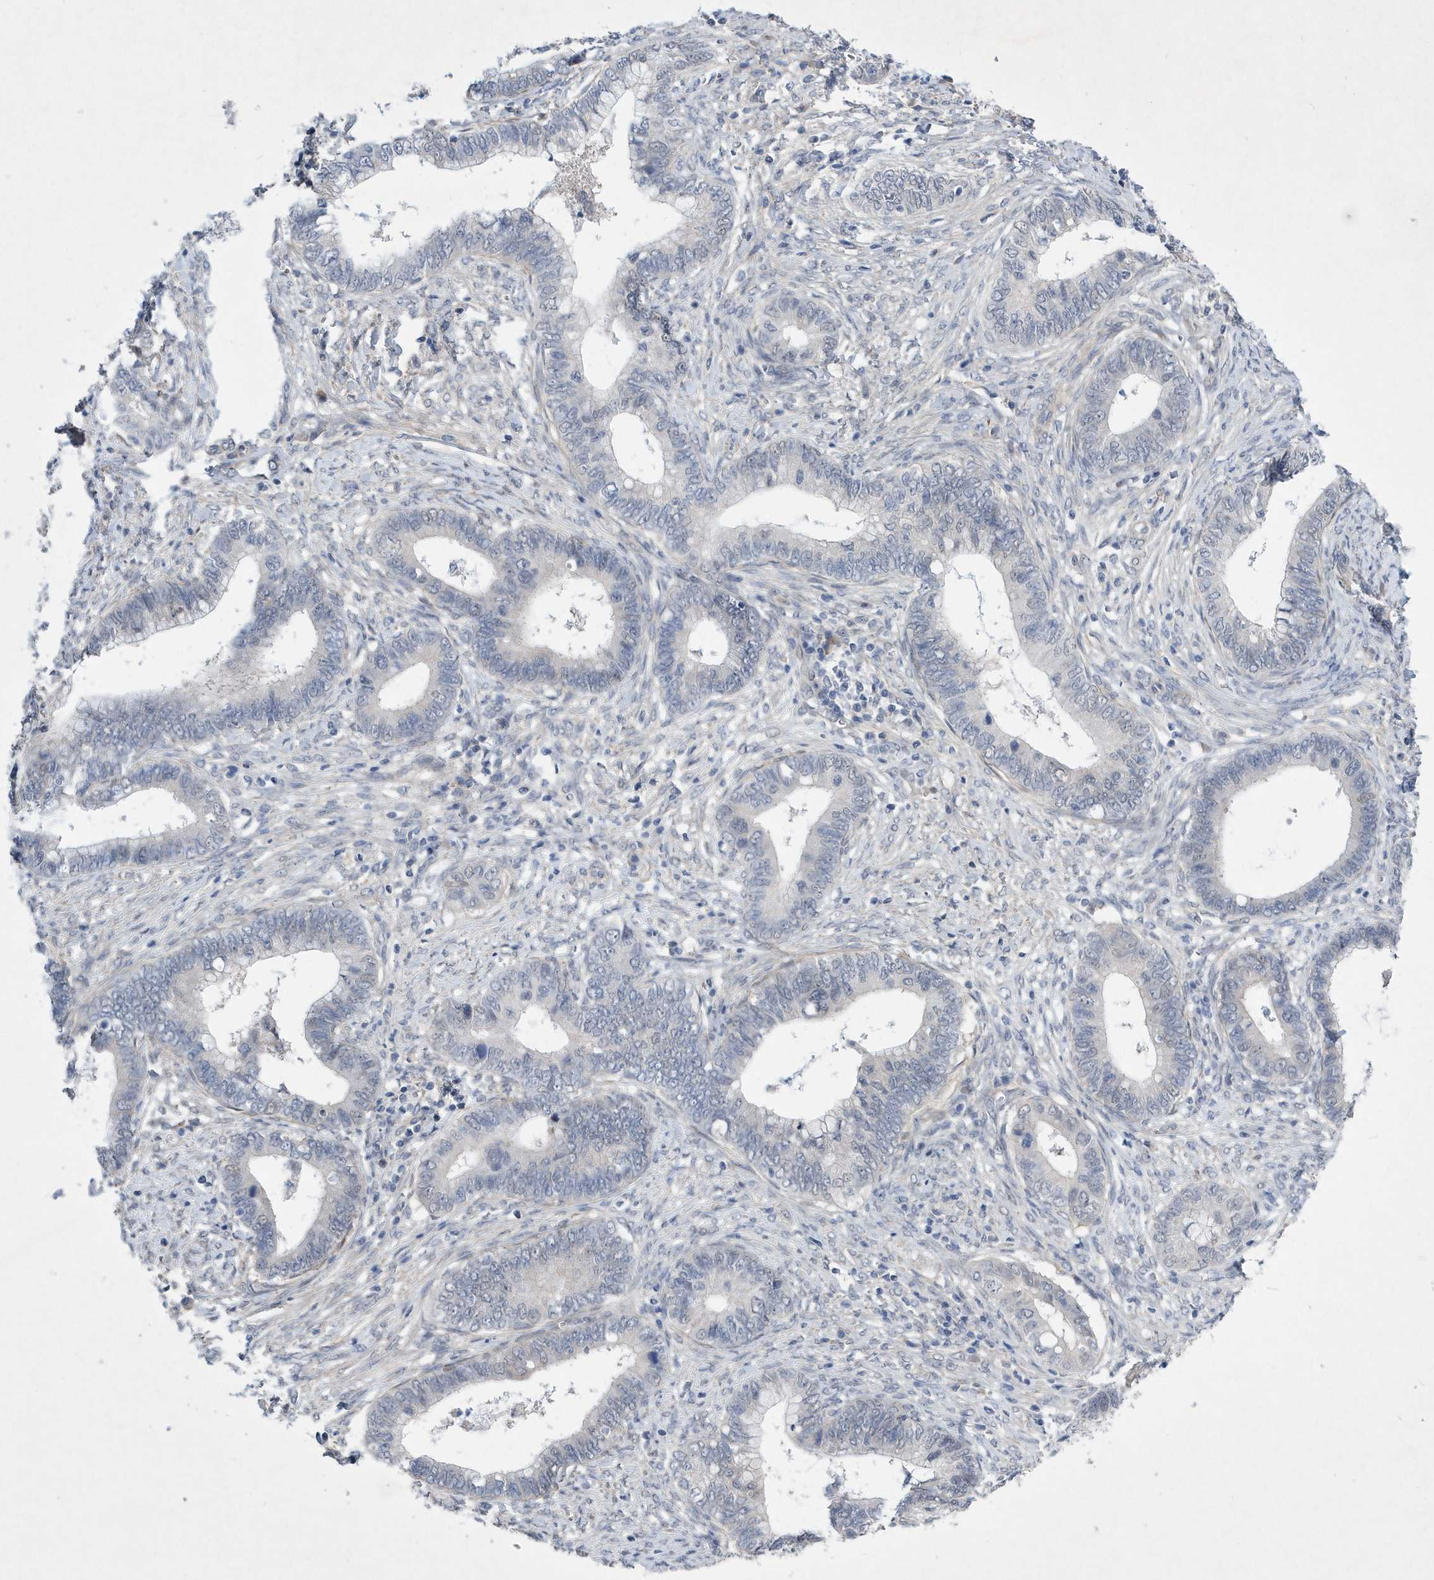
{"staining": {"intensity": "negative", "quantity": "none", "location": "none"}, "tissue": "cervical cancer", "cell_type": "Tumor cells", "image_type": "cancer", "snomed": [{"axis": "morphology", "description": "Adenocarcinoma, NOS"}, {"axis": "topography", "description": "Cervix"}], "caption": "Tumor cells are negative for brown protein staining in cervical adenocarcinoma.", "gene": "ZNF875", "patient": {"sex": "female", "age": 44}}